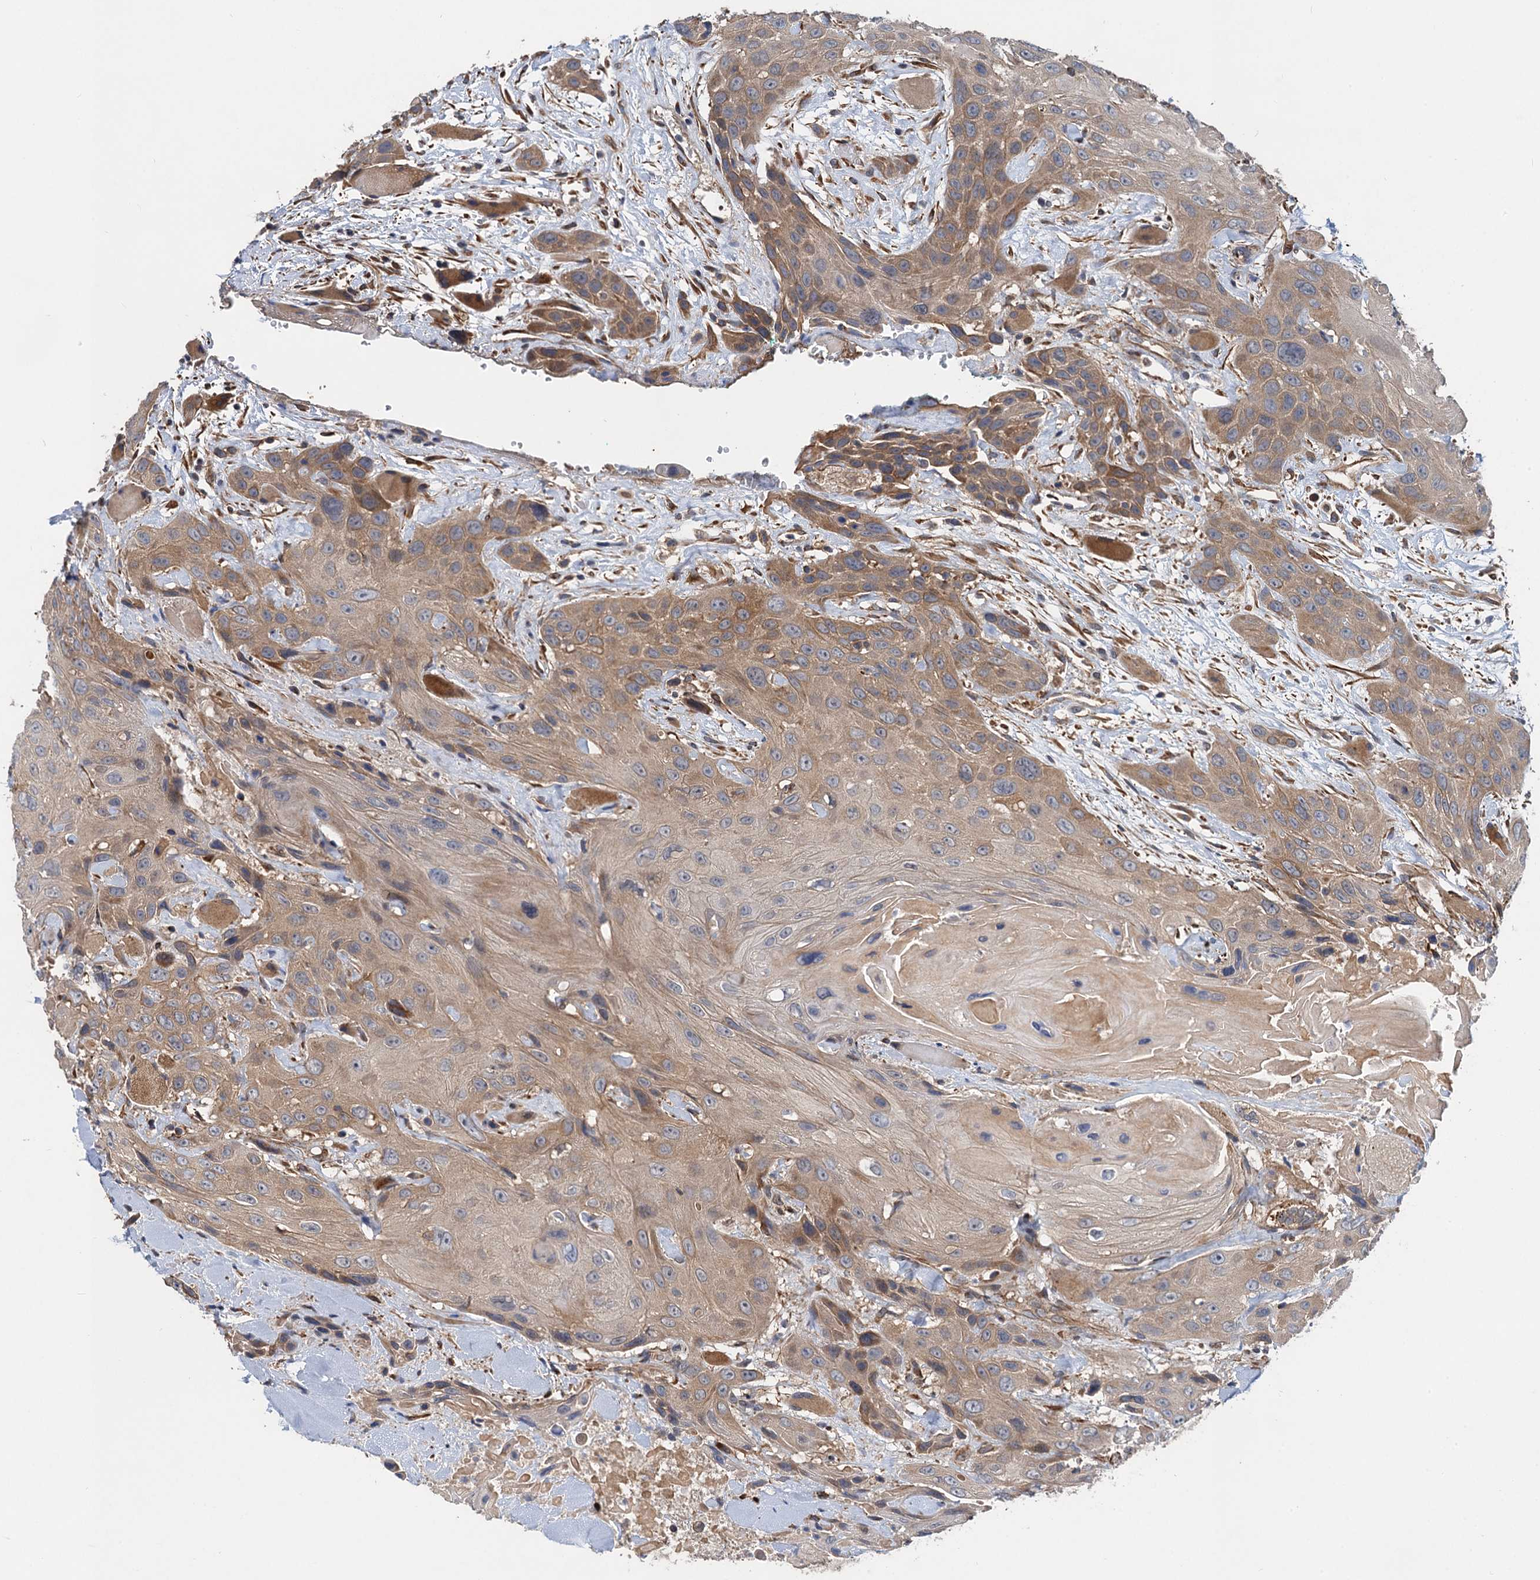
{"staining": {"intensity": "moderate", "quantity": ">75%", "location": "cytoplasmic/membranous"}, "tissue": "head and neck cancer", "cell_type": "Tumor cells", "image_type": "cancer", "snomed": [{"axis": "morphology", "description": "Squamous cell carcinoma, NOS"}, {"axis": "topography", "description": "Head-Neck"}], "caption": "A brown stain labels moderate cytoplasmic/membranous expression of a protein in squamous cell carcinoma (head and neck) tumor cells. (DAB IHC, brown staining for protein, blue staining for nuclei).", "gene": "PJA2", "patient": {"sex": "male", "age": 81}}